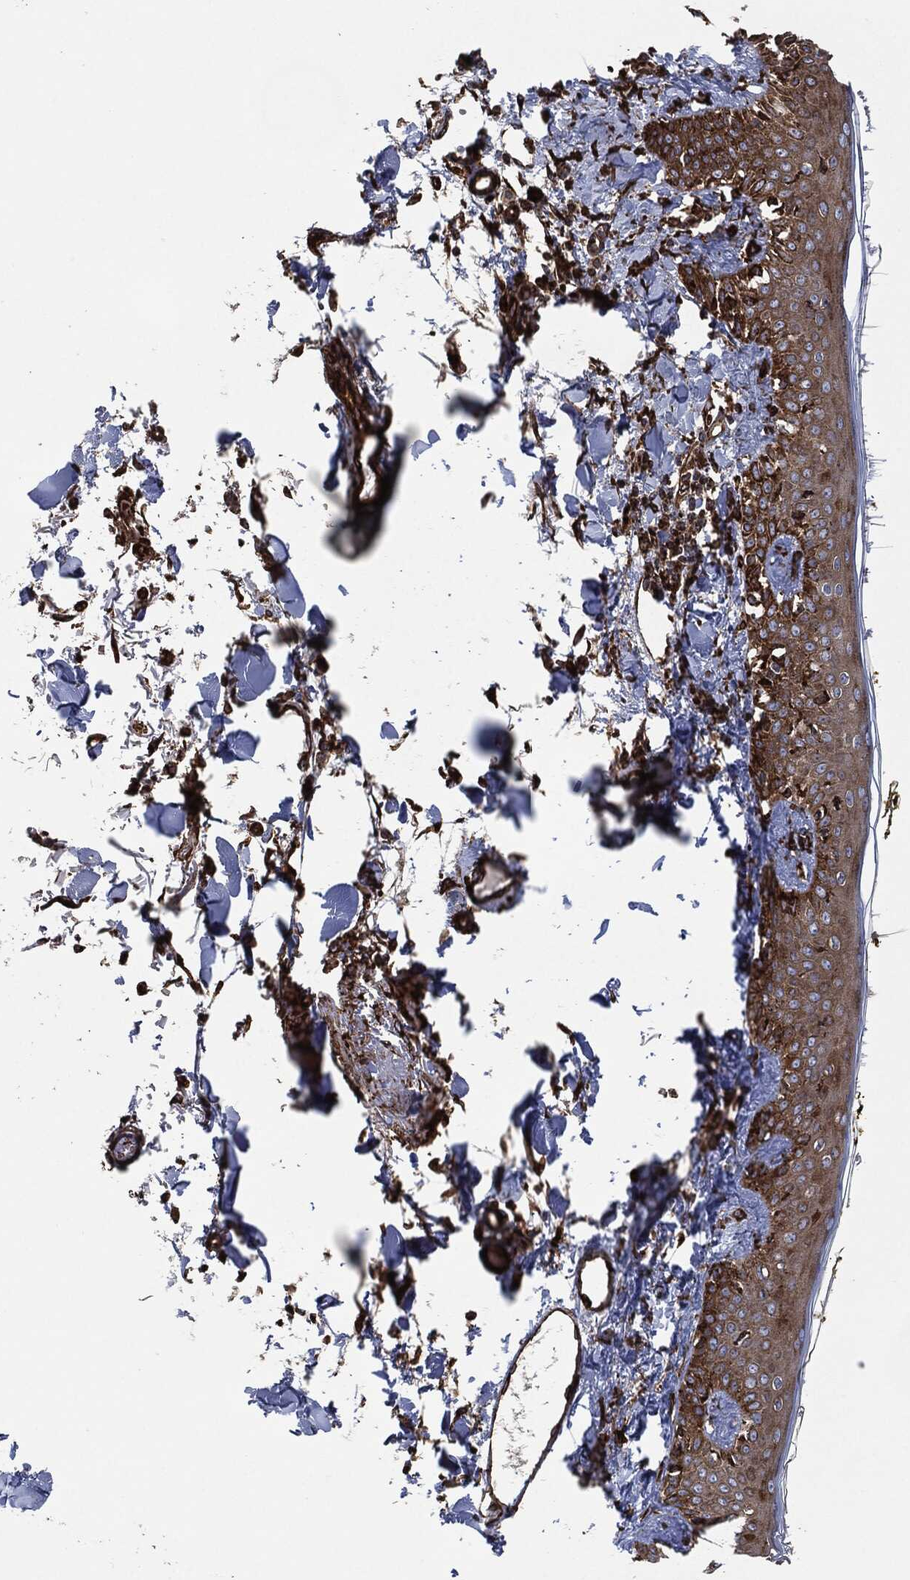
{"staining": {"intensity": "moderate", "quantity": "<25%", "location": "cytoplasmic/membranous"}, "tissue": "skin", "cell_type": "Fibroblasts", "image_type": "normal", "snomed": [{"axis": "morphology", "description": "Normal tissue, NOS"}, {"axis": "topography", "description": "Skin"}], "caption": "Skin stained with a brown dye exhibits moderate cytoplasmic/membranous positive staining in approximately <25% of fibroblasts.", "gene": "AMFR", "patient": {"sex": "male", "age": 76}}